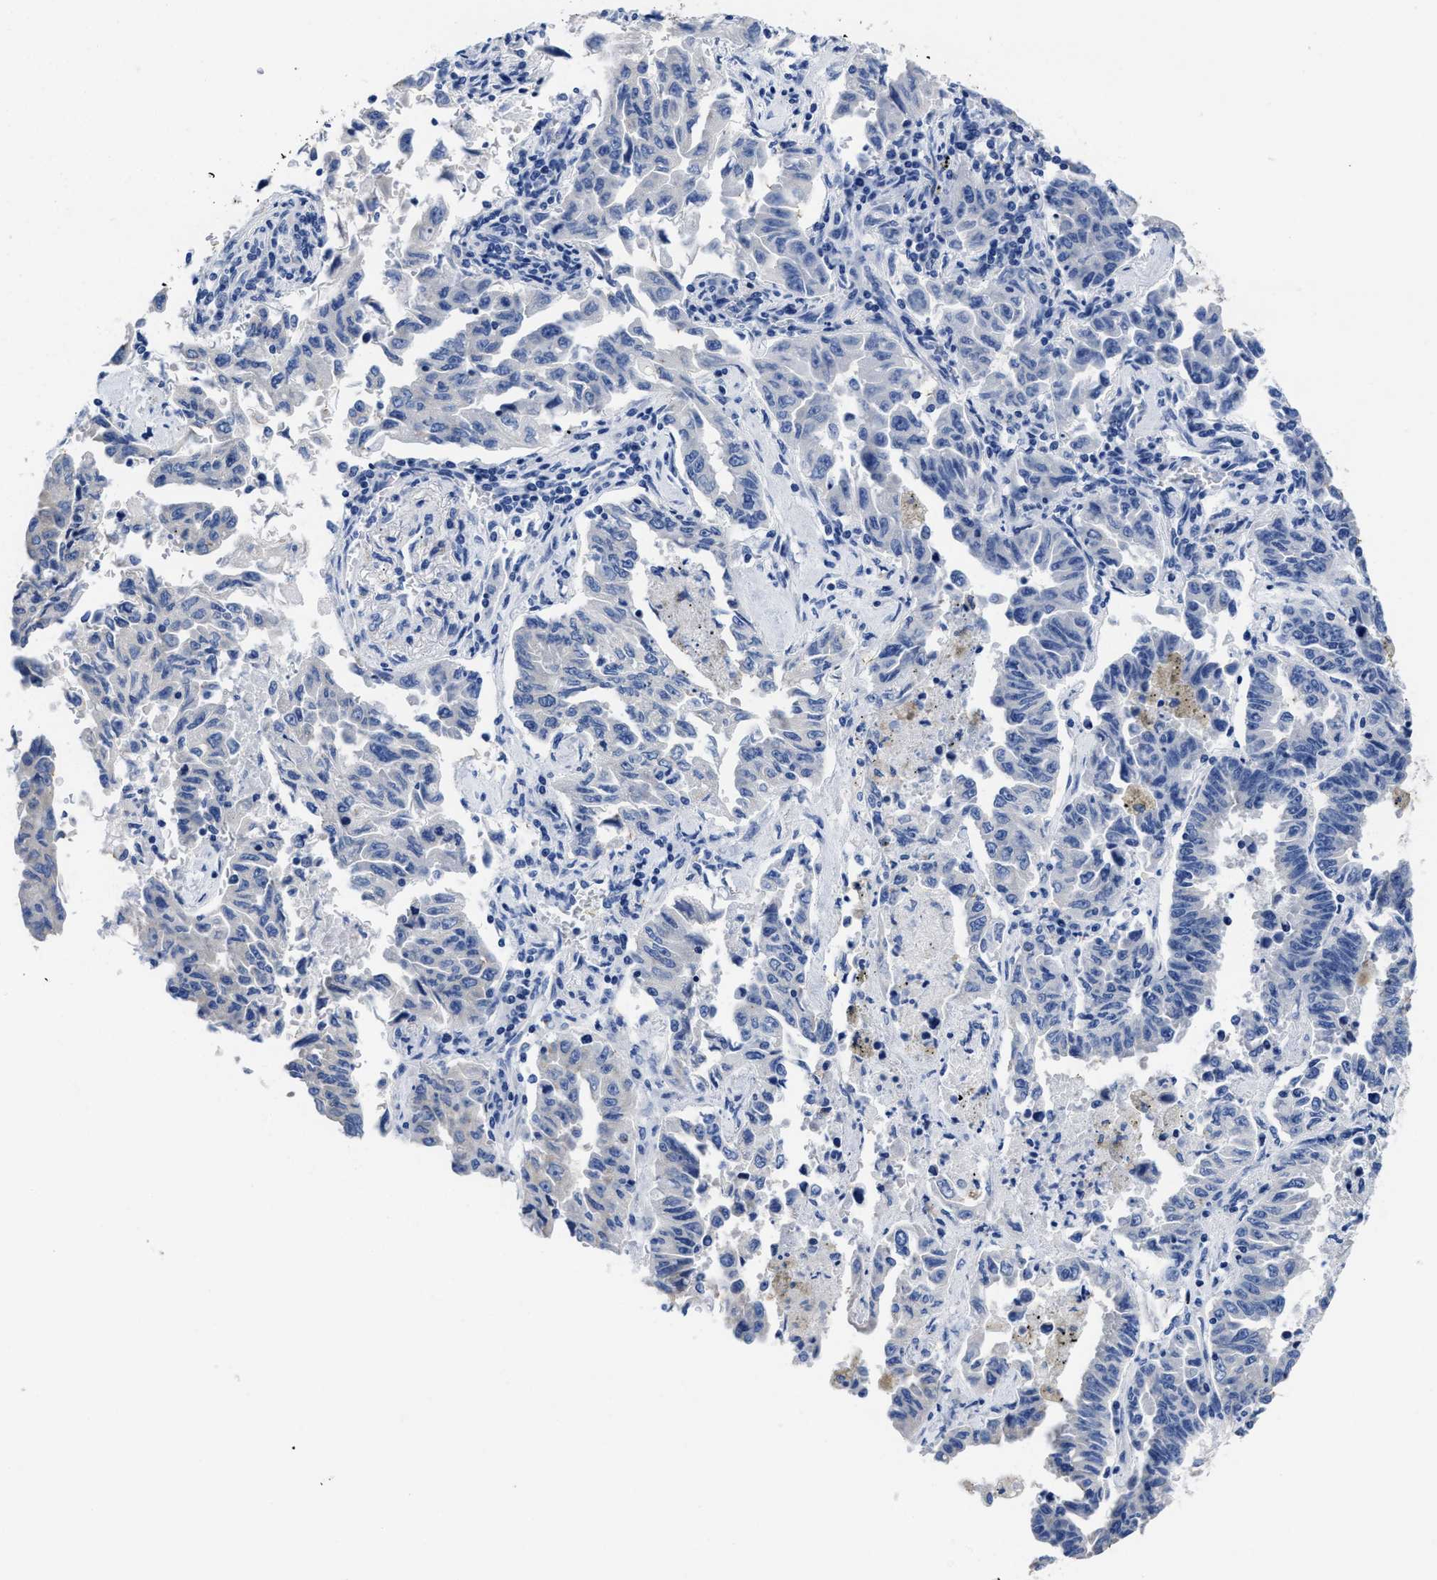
{"staining": {"intensity": "negative", "quantity": "none", "location": "none"}, "tissue": "lung cancer", "cell_type": "Tumor cells", "image_type": "cancer", "snomed": [{"axis": "morphology", "description": "Adenocarcinoma, NOS"}, {"axis": "topography", "description": "Lung"}], "caption": "Tumor cells are negative for protein expression in human lung cancer (adenocarcinoma). The staining is performed using DAB (3,3'-diaminobenzidine) brown chromogen with nuclei counter-stained in using hematoxylin.", "gene": "HOOK1", "patient": {"sex": "female", "age": 51}}